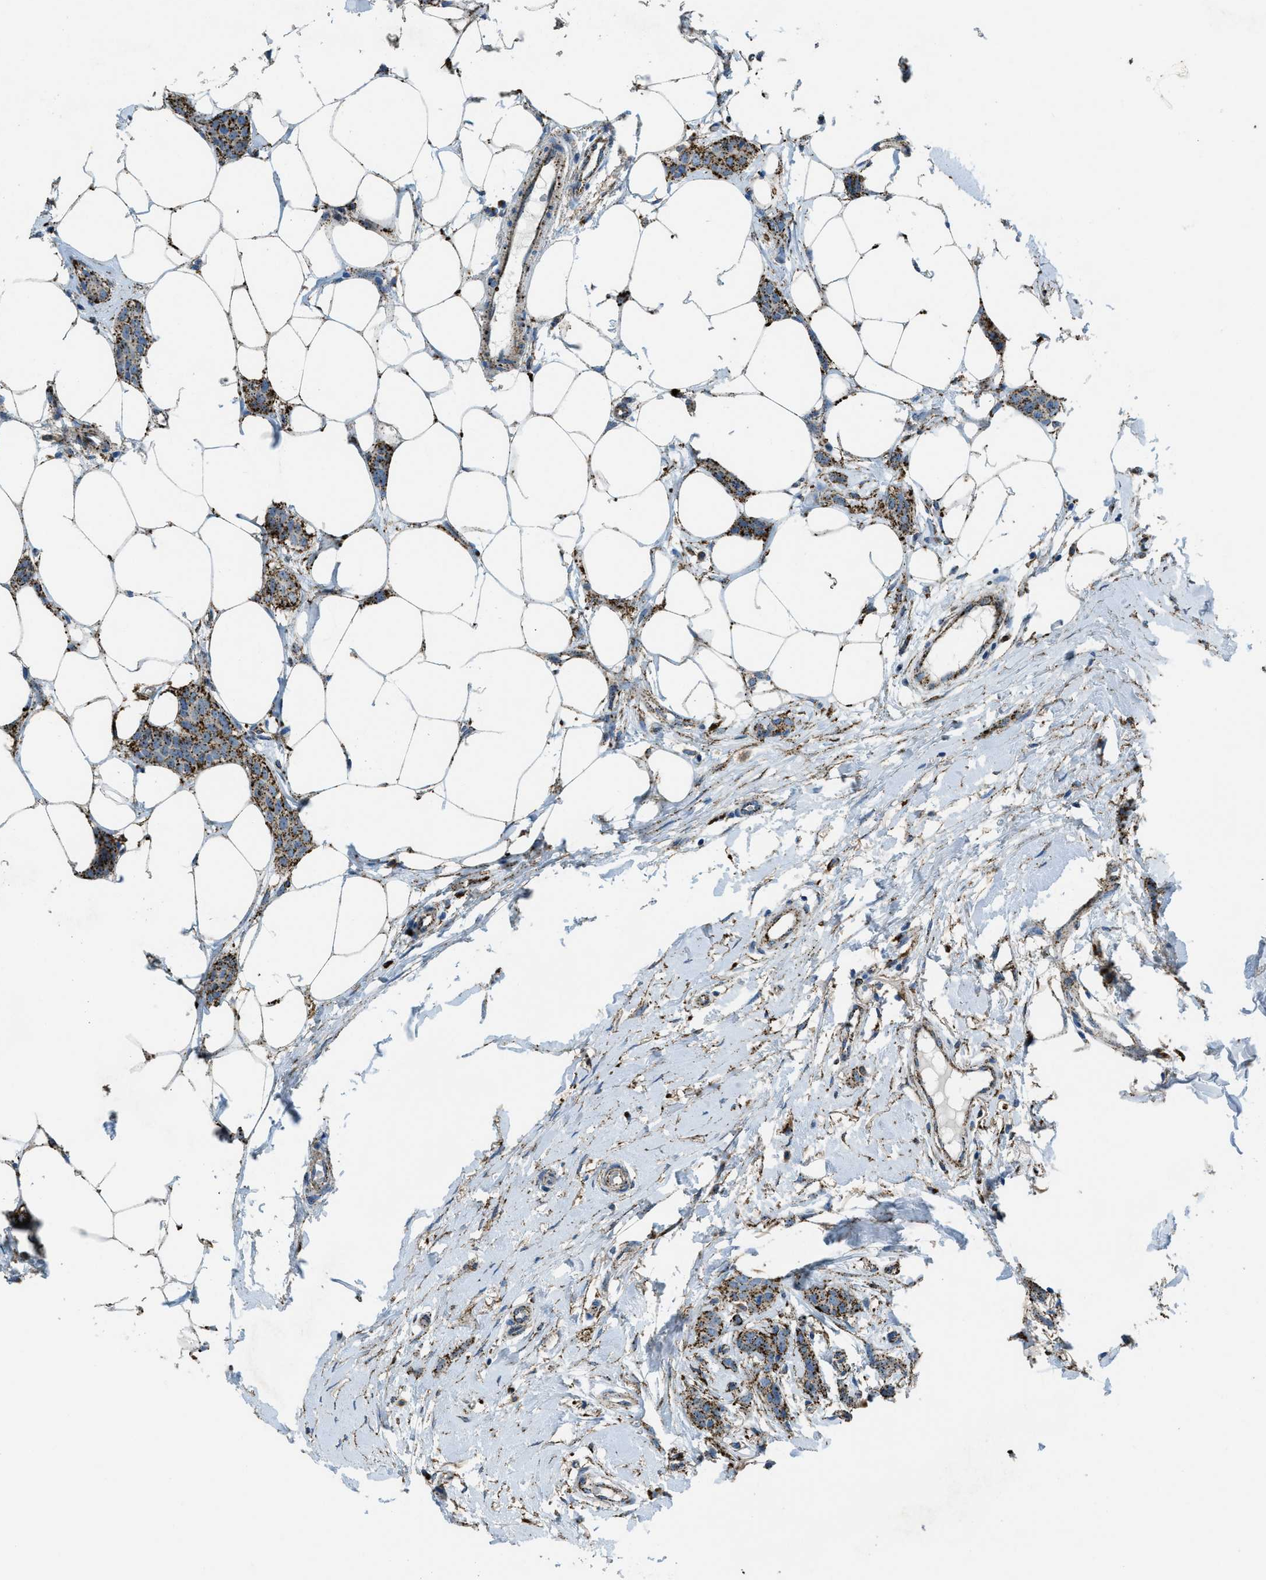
{"staining": {"intensity": "strong", "quantity": ">75%", "location": "cytoplasmic/membranous"}, "tissue": "breast cancer", "cell_type": "Tumor cells", "image_type": "cancer", "snomed": [{"axis": "morphology", "description": "Lobular carcinoma"}, {"axis": "topography", "description": "Skin"}, {"axis": "topography", "description": "Breast"}], "caption": "Tumor cells exhibit high levels of strong cytoplasmic/membranous staining in about >75% of cells in breast lobular carcinoma.", "gene": "SCARB2", "patient": {"sex": "female", "age": 46}}